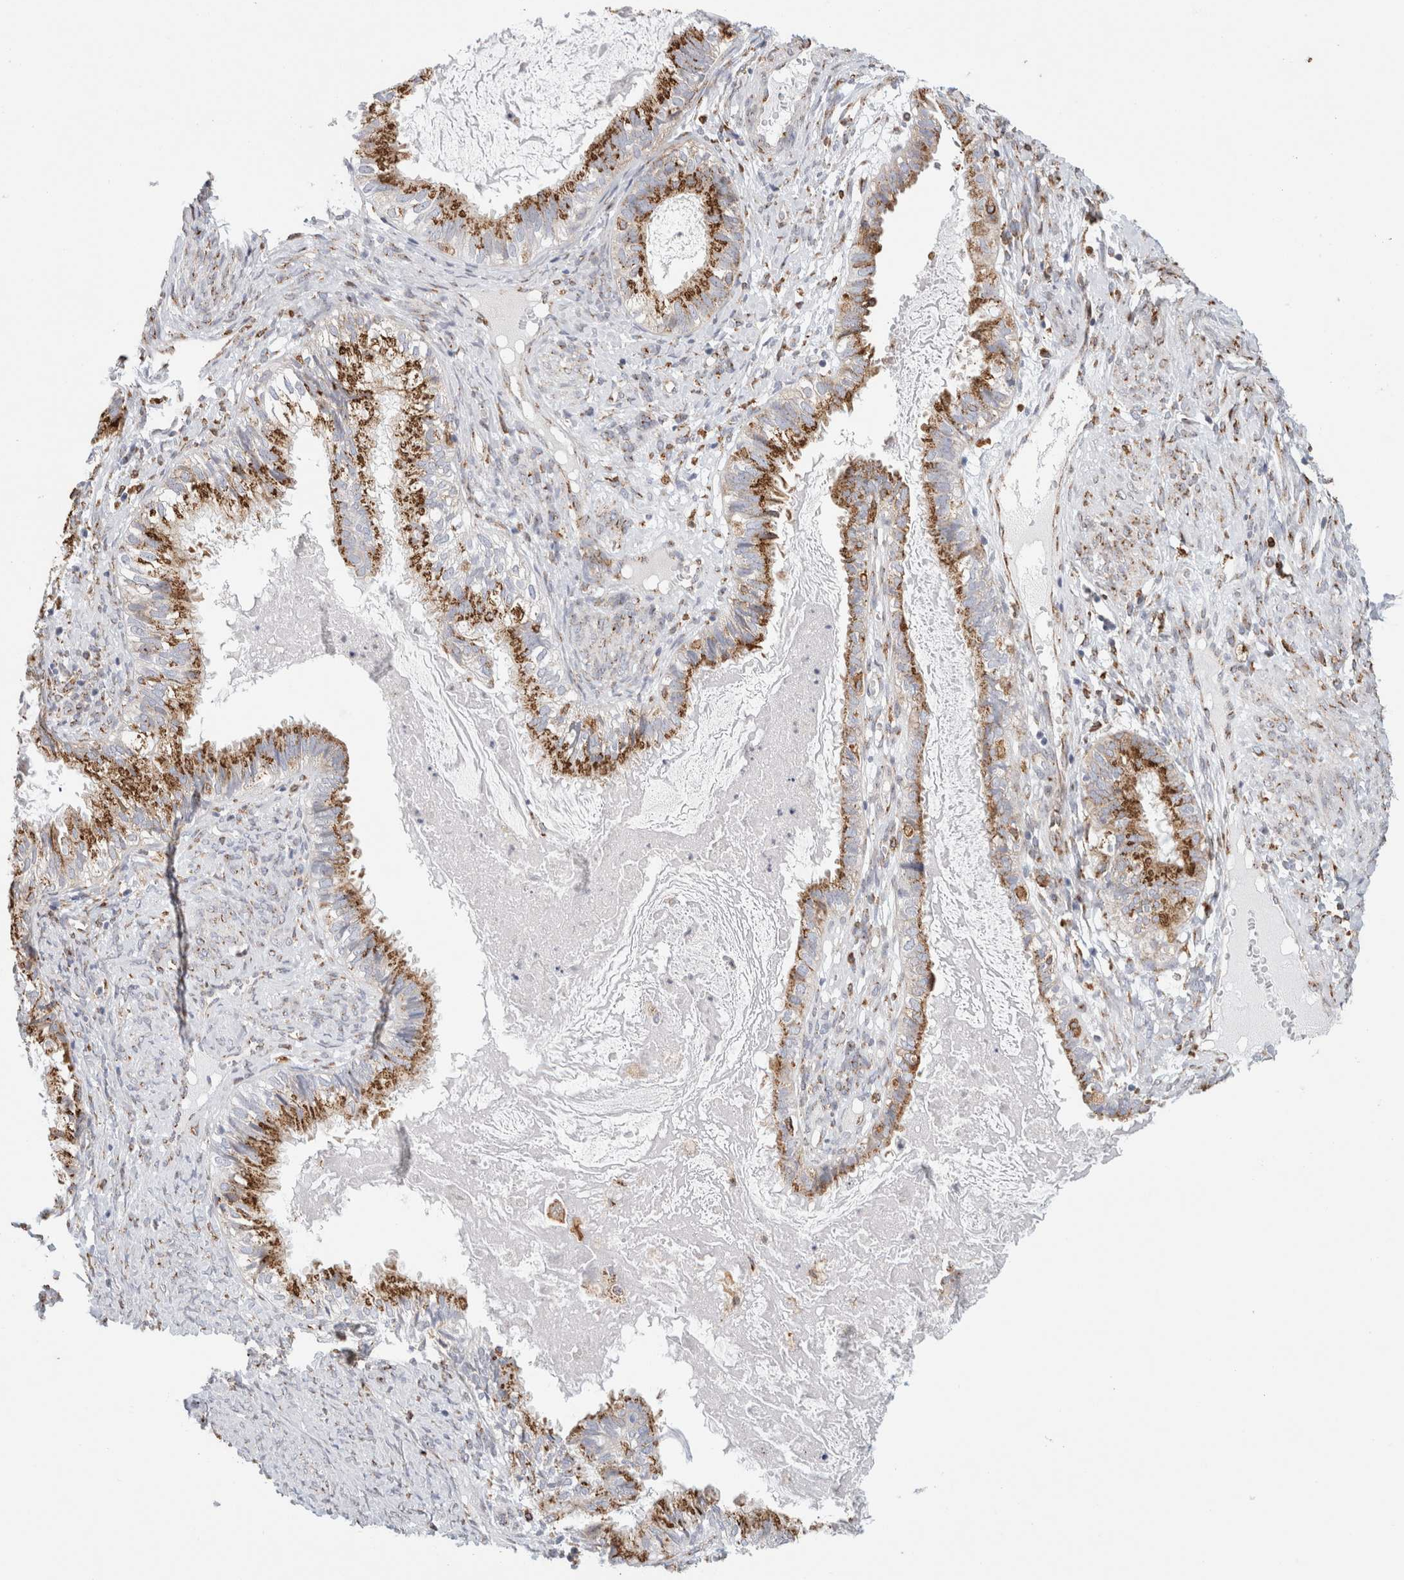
{"staining": {"intensity": "moderate", "quantity": ">75%", "location": "cytoplasmic/membranous"}, "tissue": "cervical cancer", "cell_type": "Tumor cells", "image_type": "cancer", "snomed": [{"axis": "morphology", "description": "Normal tissue, NOS"}, {"axis": "morphology", "description": "Adenocarcinoma, NOS"}, {"axis": "topography", "description": "Cervix"}, {"axis": "topography", "description": "Endometrium"}], "caption": "Immunohistochemical staining of cervical cancer (adenocarcinoma) displays medium levels of moderate cytoplasmic/membranous expression in approximately >75% of tumor cells. (DAB (3,3'-diaminobenzidine) IHC with brightfield microscopy, high magnification).", "gene": "MCFD2", "patient": {"sex": "female", "age": 86}}